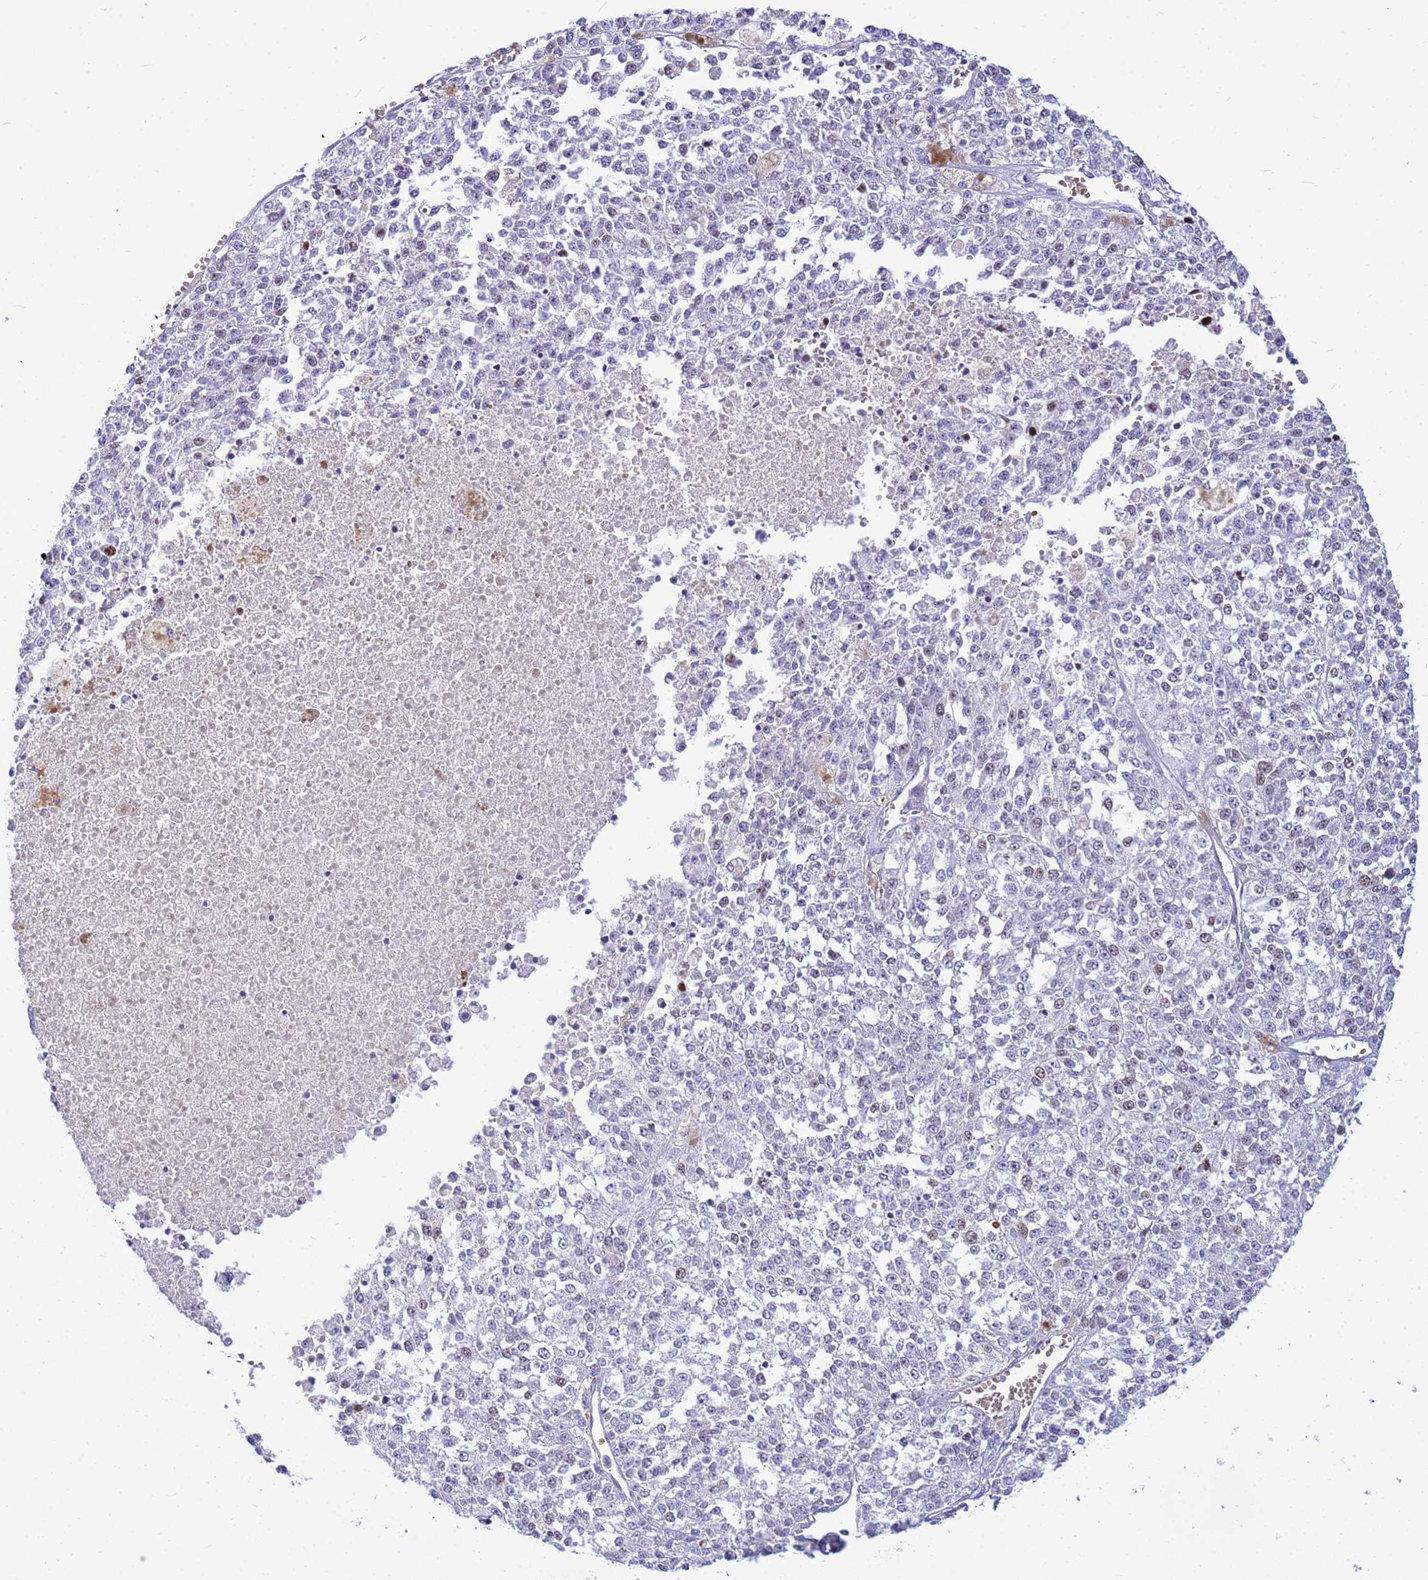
{"staining": {"intensity": "negative", "quantity": "none", "location": "none"}, "tissue": "melanoma", "cell_type": "Tumor cells", "image_type": "cancer", "snomed": [{"axis": "morphology", "description": "Malignant melanoma, NOS"}, {"axis": "topography", "description": "Skin"}], "caption": "Immunohistochemistry histopathology image of neoplastic tissue: human melanoma stained with DAB reveals no significant protein positivity in tumor cells.", "gene": "ADAMTS7", "patient": {"sex": "female", "age": 64}}